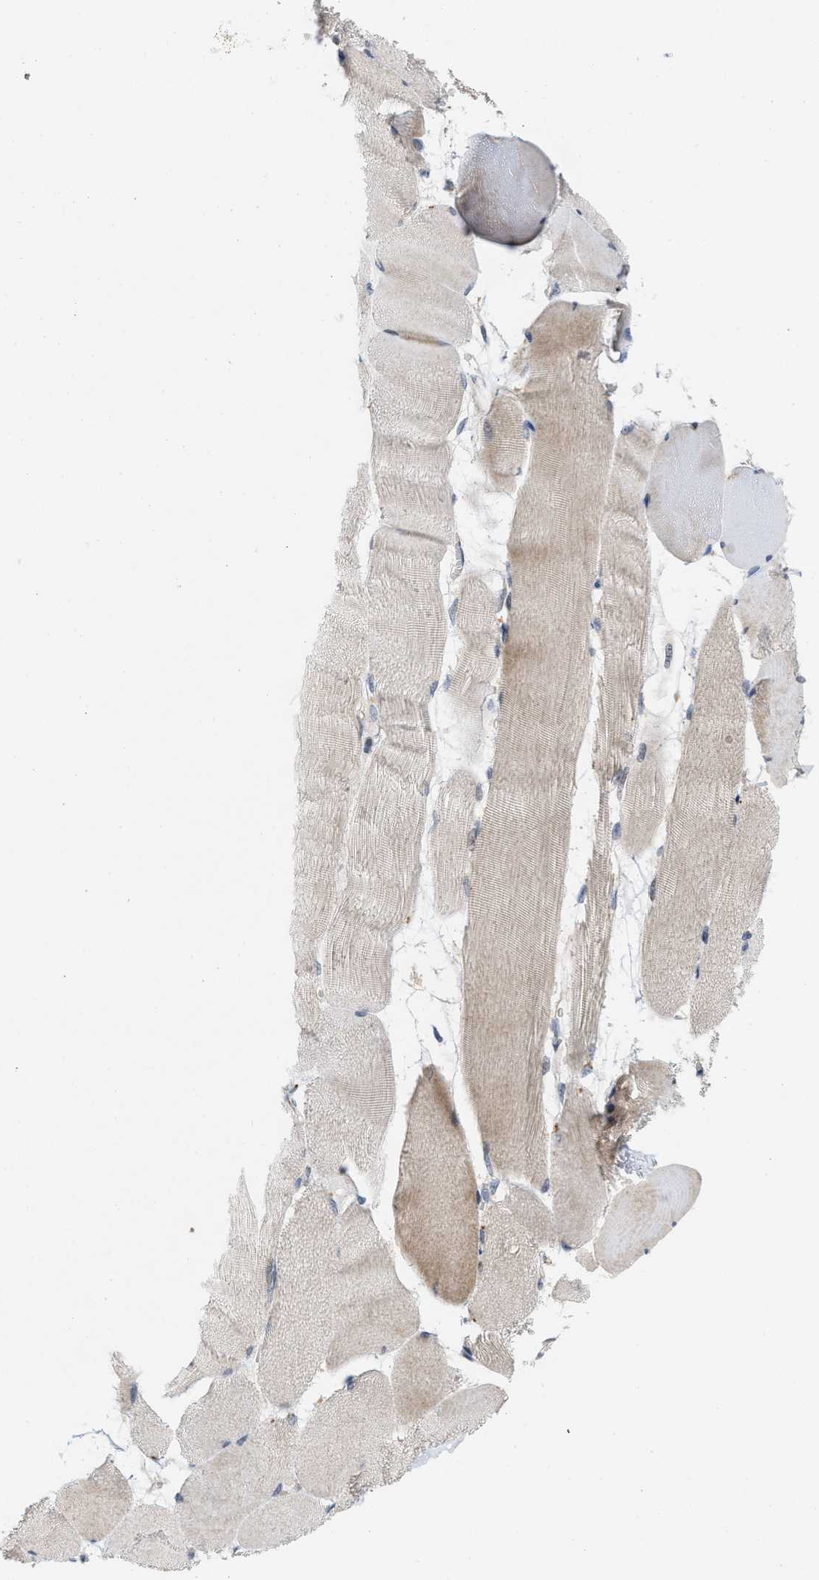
{"staining": {"intensity": "moderate", "quantity": ">75%", "location": "cytoplasmic/membranous"}, "tissue": "skeletal muscle", "cell_type": "Myocytes", "image_type": "normal", "snomed": [{"axis": "morphology", "description": "Normal tissue, NOS"}, {"axis": "morphology", "description": "Squamous cell carcinoma, NOS"}, {"axis": "topography", "description": "Skeletal muscle"}], "caption": "Protein expression analysis of benign skeletal muscle shows moderate cytoplasmic/membranous positivity in about >75% of myocytes.", "gene": "CSNK1A1", "patient": {"sex": "male", "age": 51}}